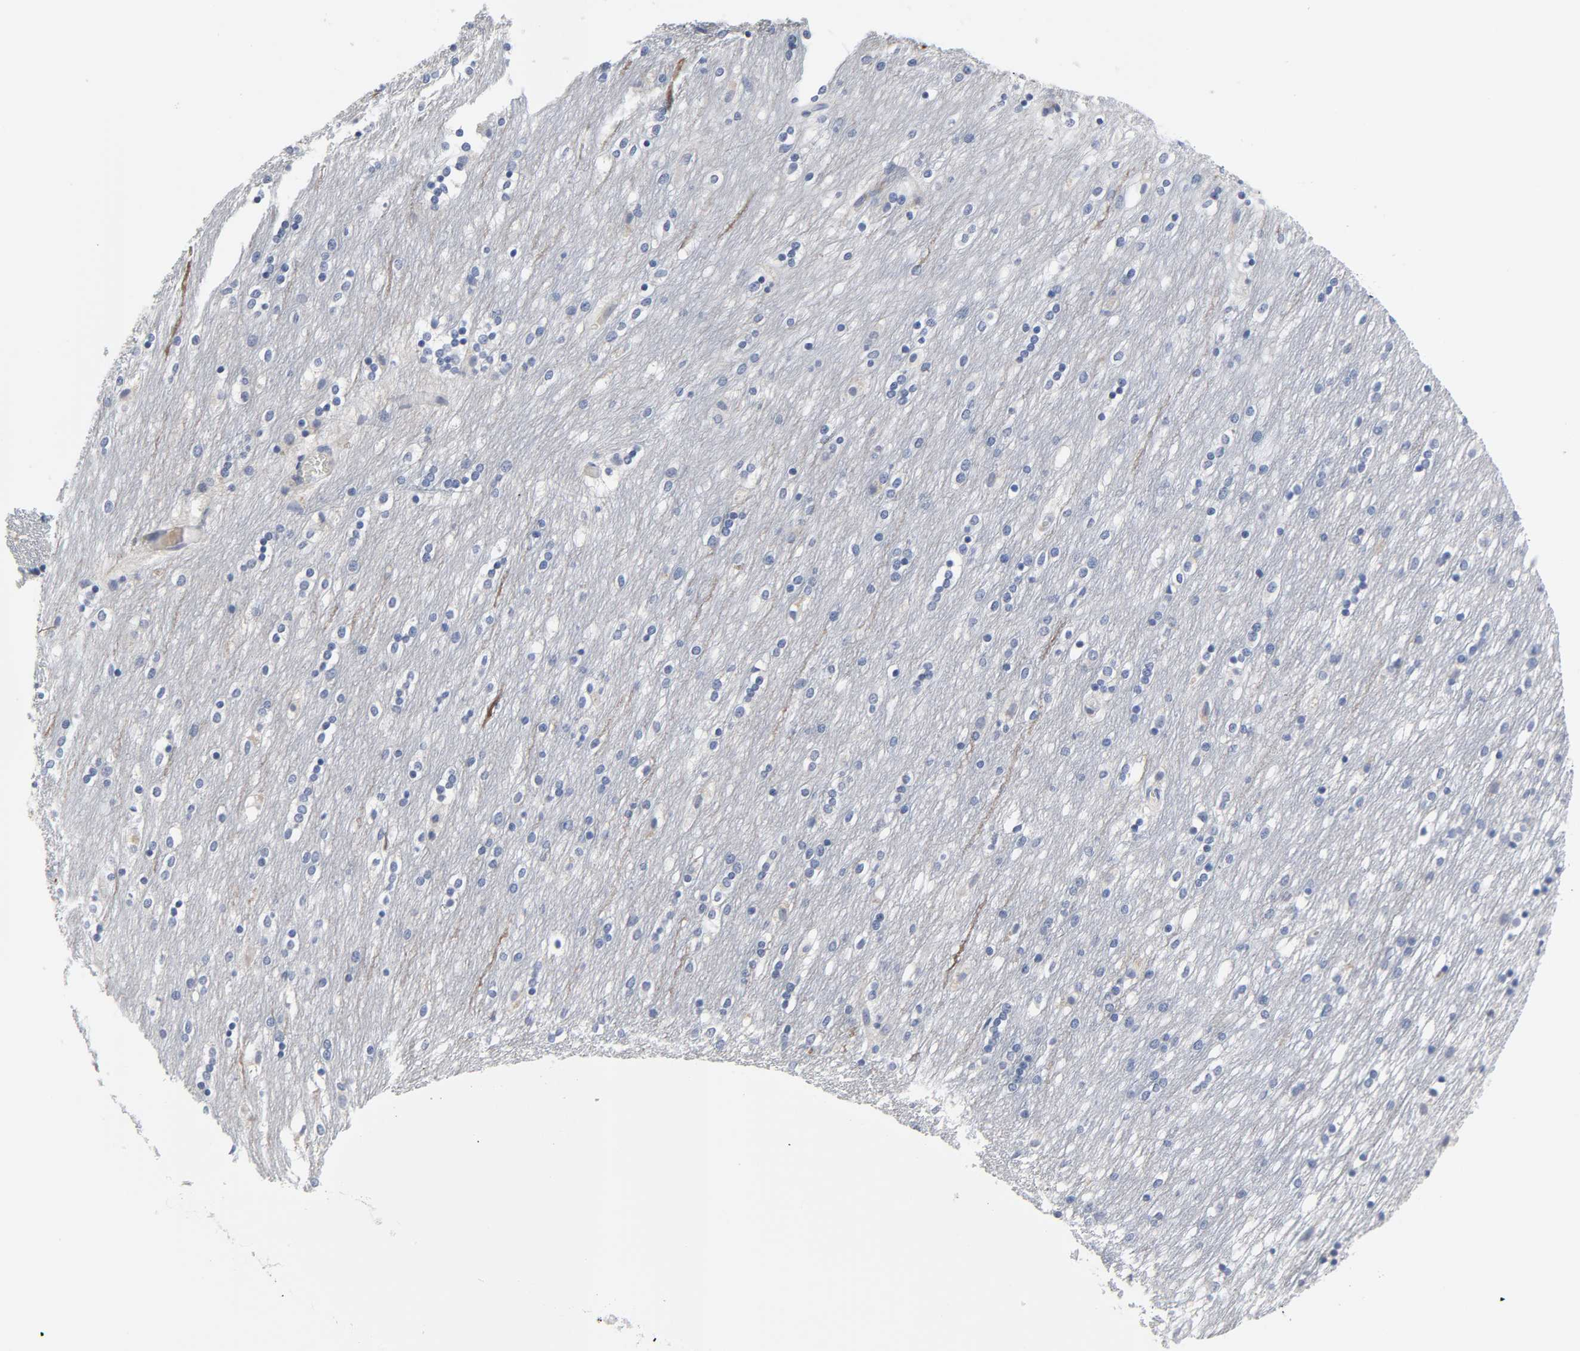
{"staining": {"intensity": "negative", "quantity": "none", "location": "none"}, "tissue": "caudate", "cell_type": "Glial cells", "image_type": "normal", "snomed": [{"axis": "morphology", "description": "Normal tissue, NOS"}, {"axis": "topography", "description": "Lateral ventricle wall"}], "caption": "Immunohistochemistry of normal caudate reveals no expression in glial cells.", "gene": "WEE1", "patient": {"sex": "female", "age": 54}}